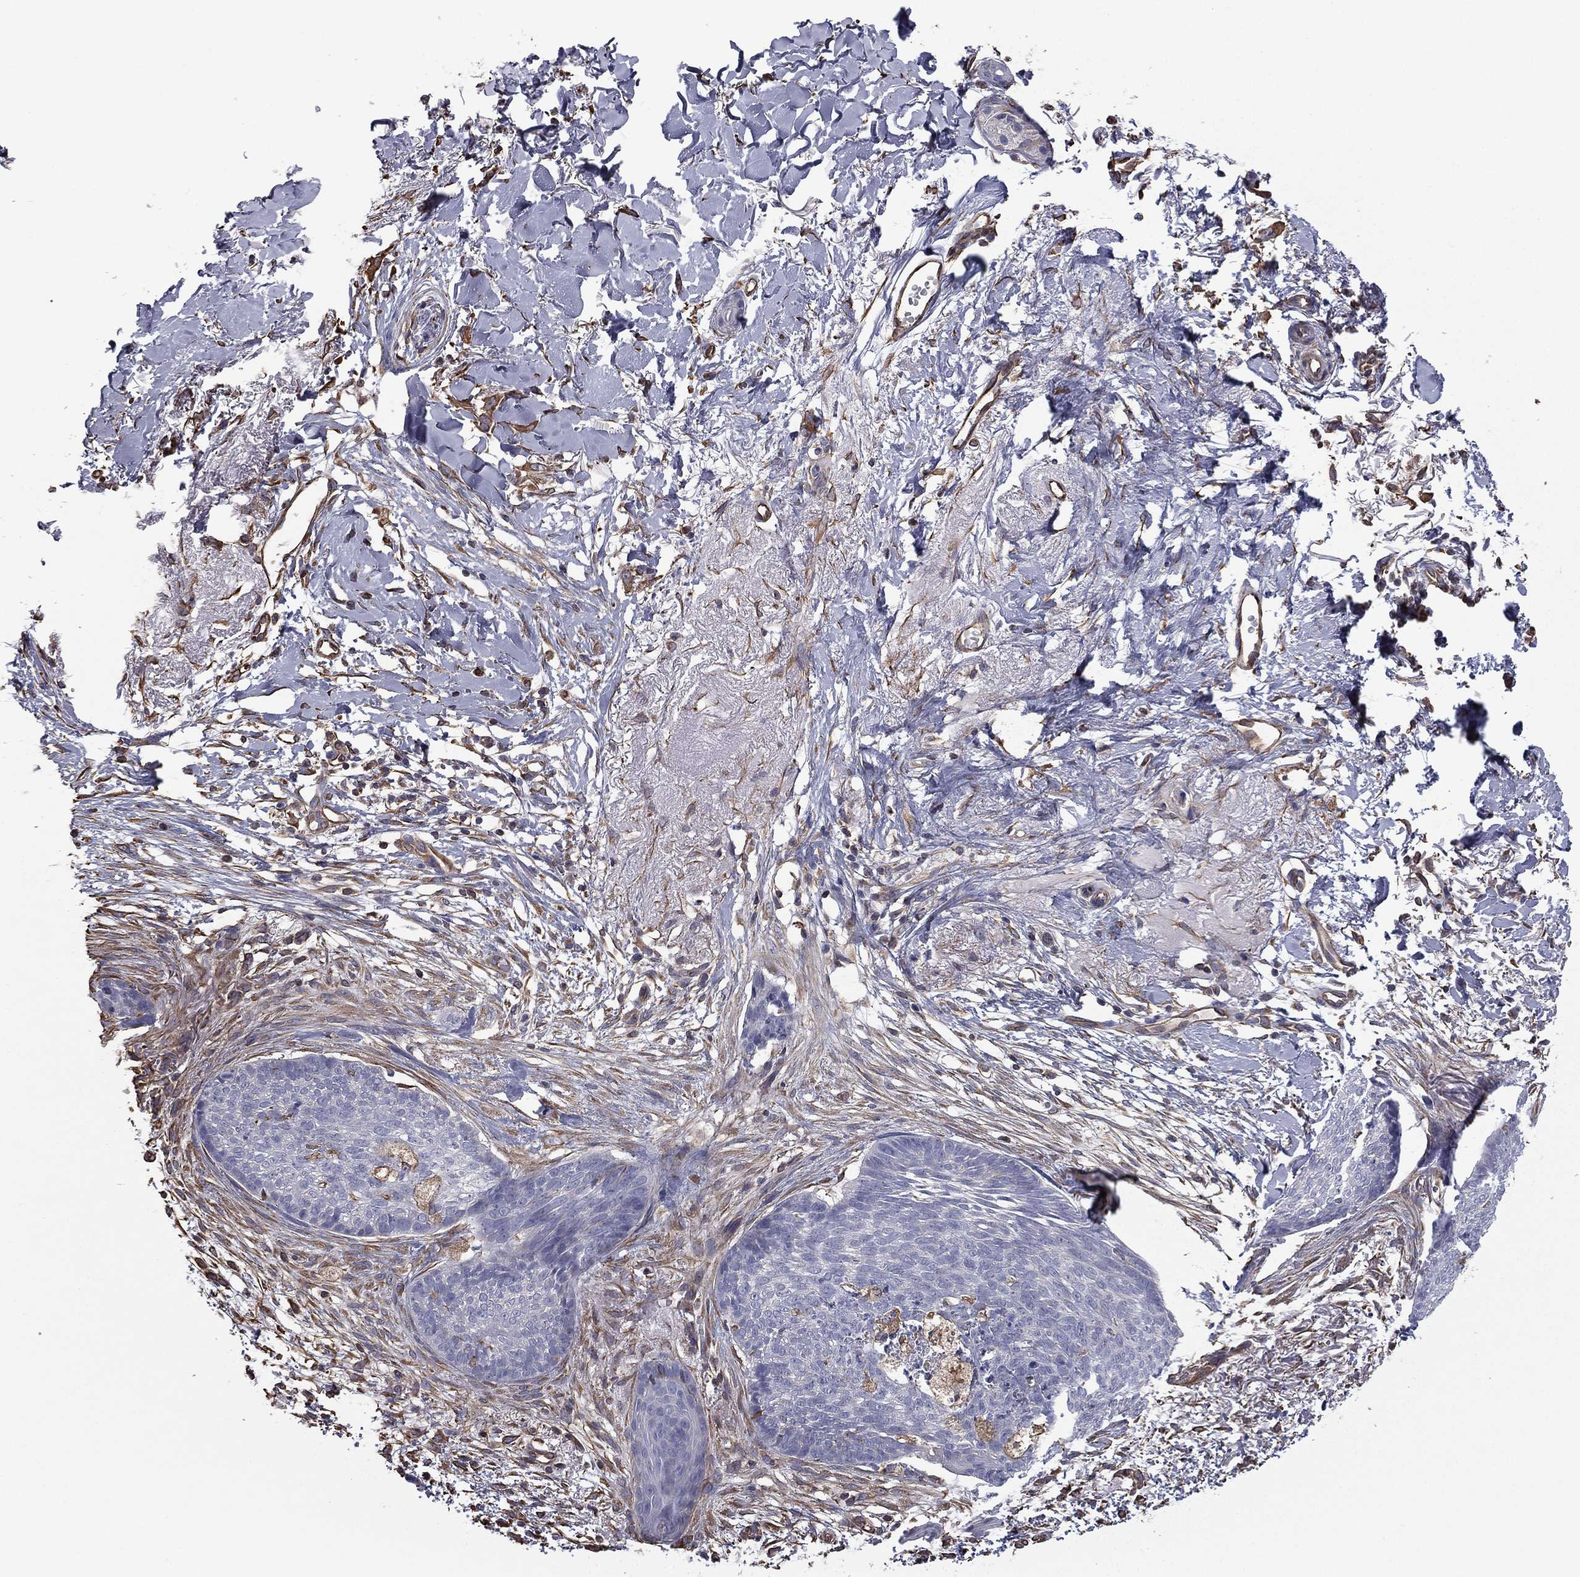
{"staining": {"intensity": "negative", "quantity": "none", "location": "none"}, "tissue": "skin cancer", "cell_type": "Tumor cells", "image_type": "cancer", "snomed": [{"axis": "morphology", "description": "Normal tissue, NOS"}, {"axis": "morphology", "description": "Basal cell carcinoma"}, {"axis": "topography", "description": "Skin"}], "caption": "Basal cell carcinoma (skin) stained for a protein using immunohistochemistry exhibits no staining tumor cells.", "gene": "SCUBE1", "patient": {"sex": "male", "age": 84}}